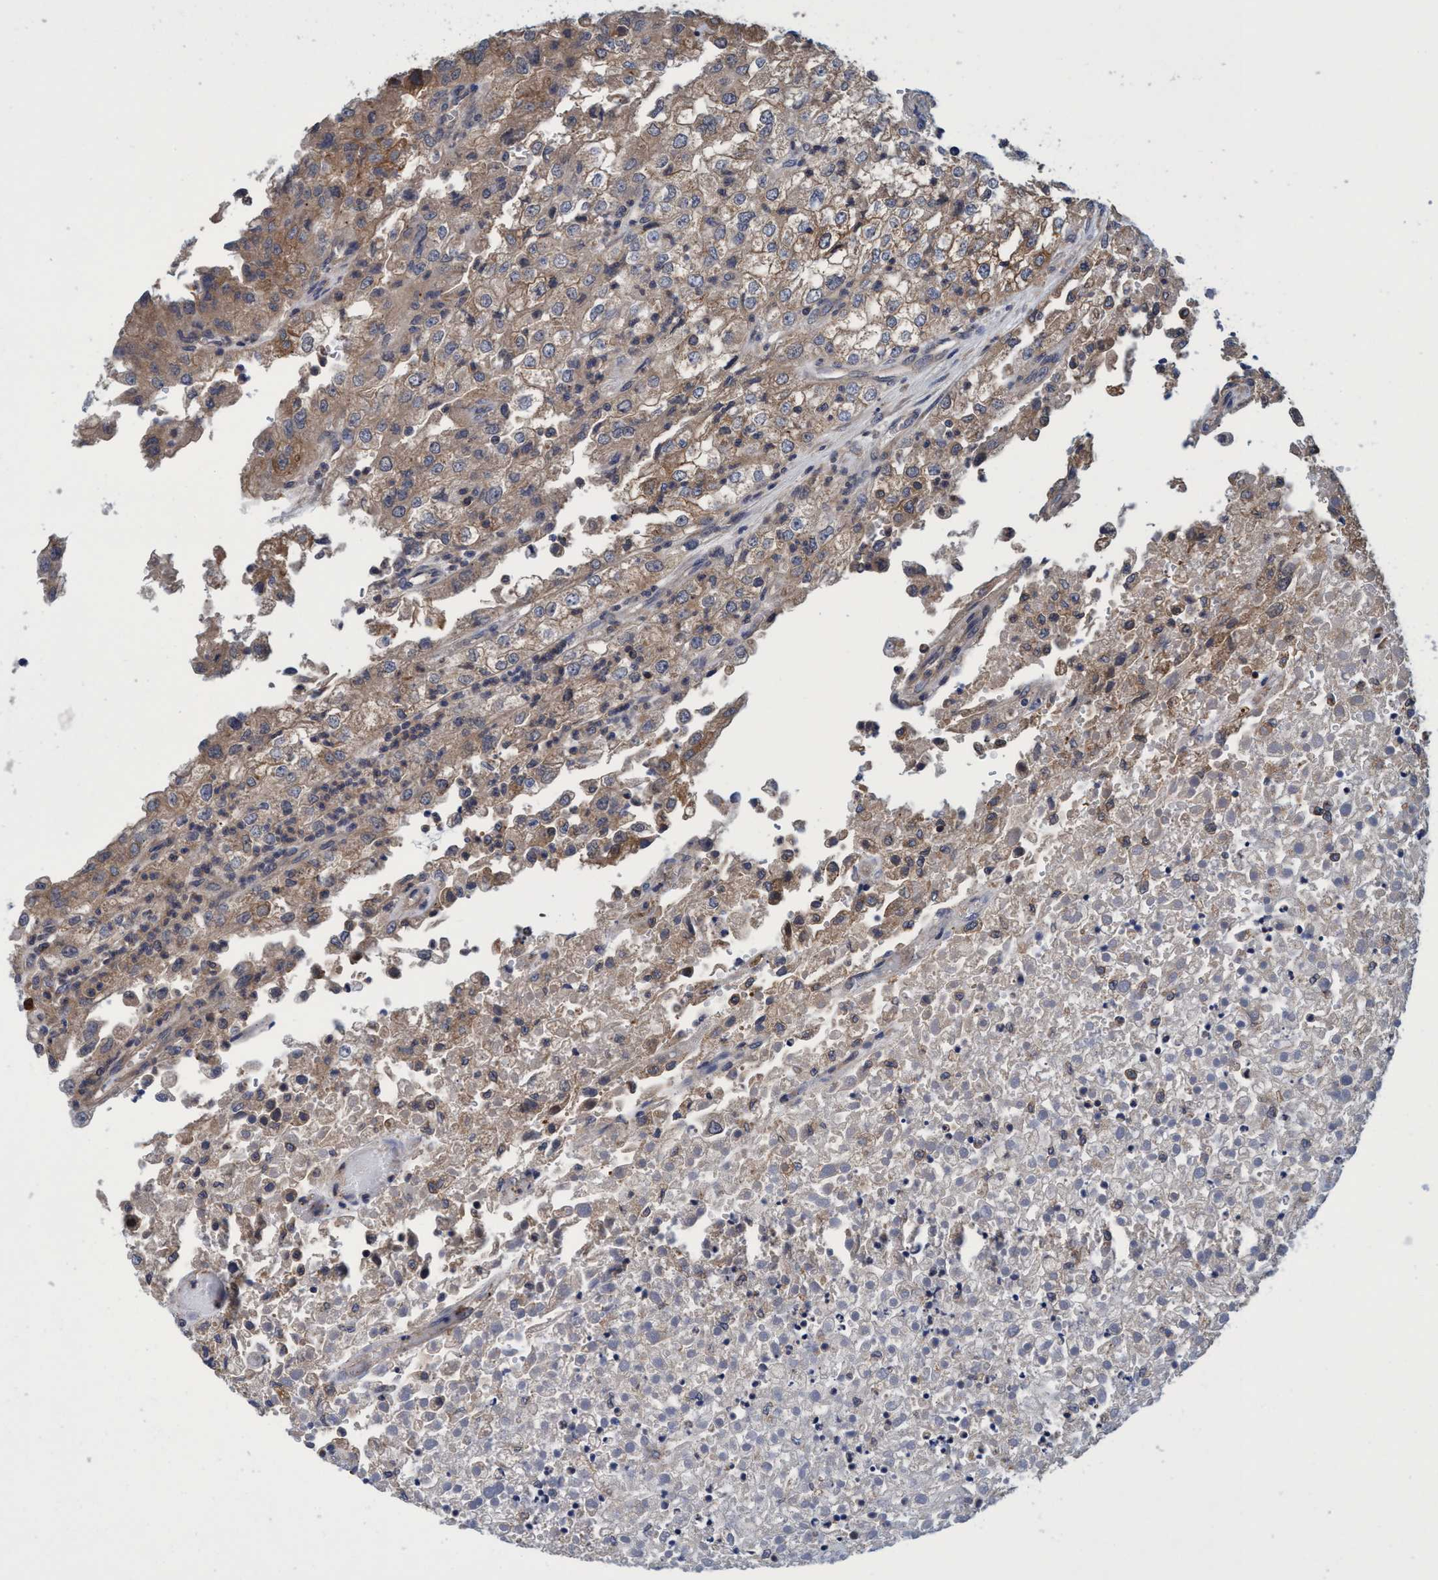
{"staining": {"intensity": "weak", "quantity": "25%-75%", "location": "cytoplasmic/membranous"}, "tissue": "renal cancer", "cell_type": "Tumor cells", "image_type": "cancer", "snomed": [{"axis": "morphology", "description": "Adenocarcinoma, NOS"}, {"axis": "topography", "description": "Kidney"}], "caption": "A histopathology image of adenocarcinoma (renal) stained for a protein demonstrates weak cytoplasmic/membranous brown staining in tumor cells.", "gene": "CALCOCO2", "patient": {"sex": "female", "age": 54}}